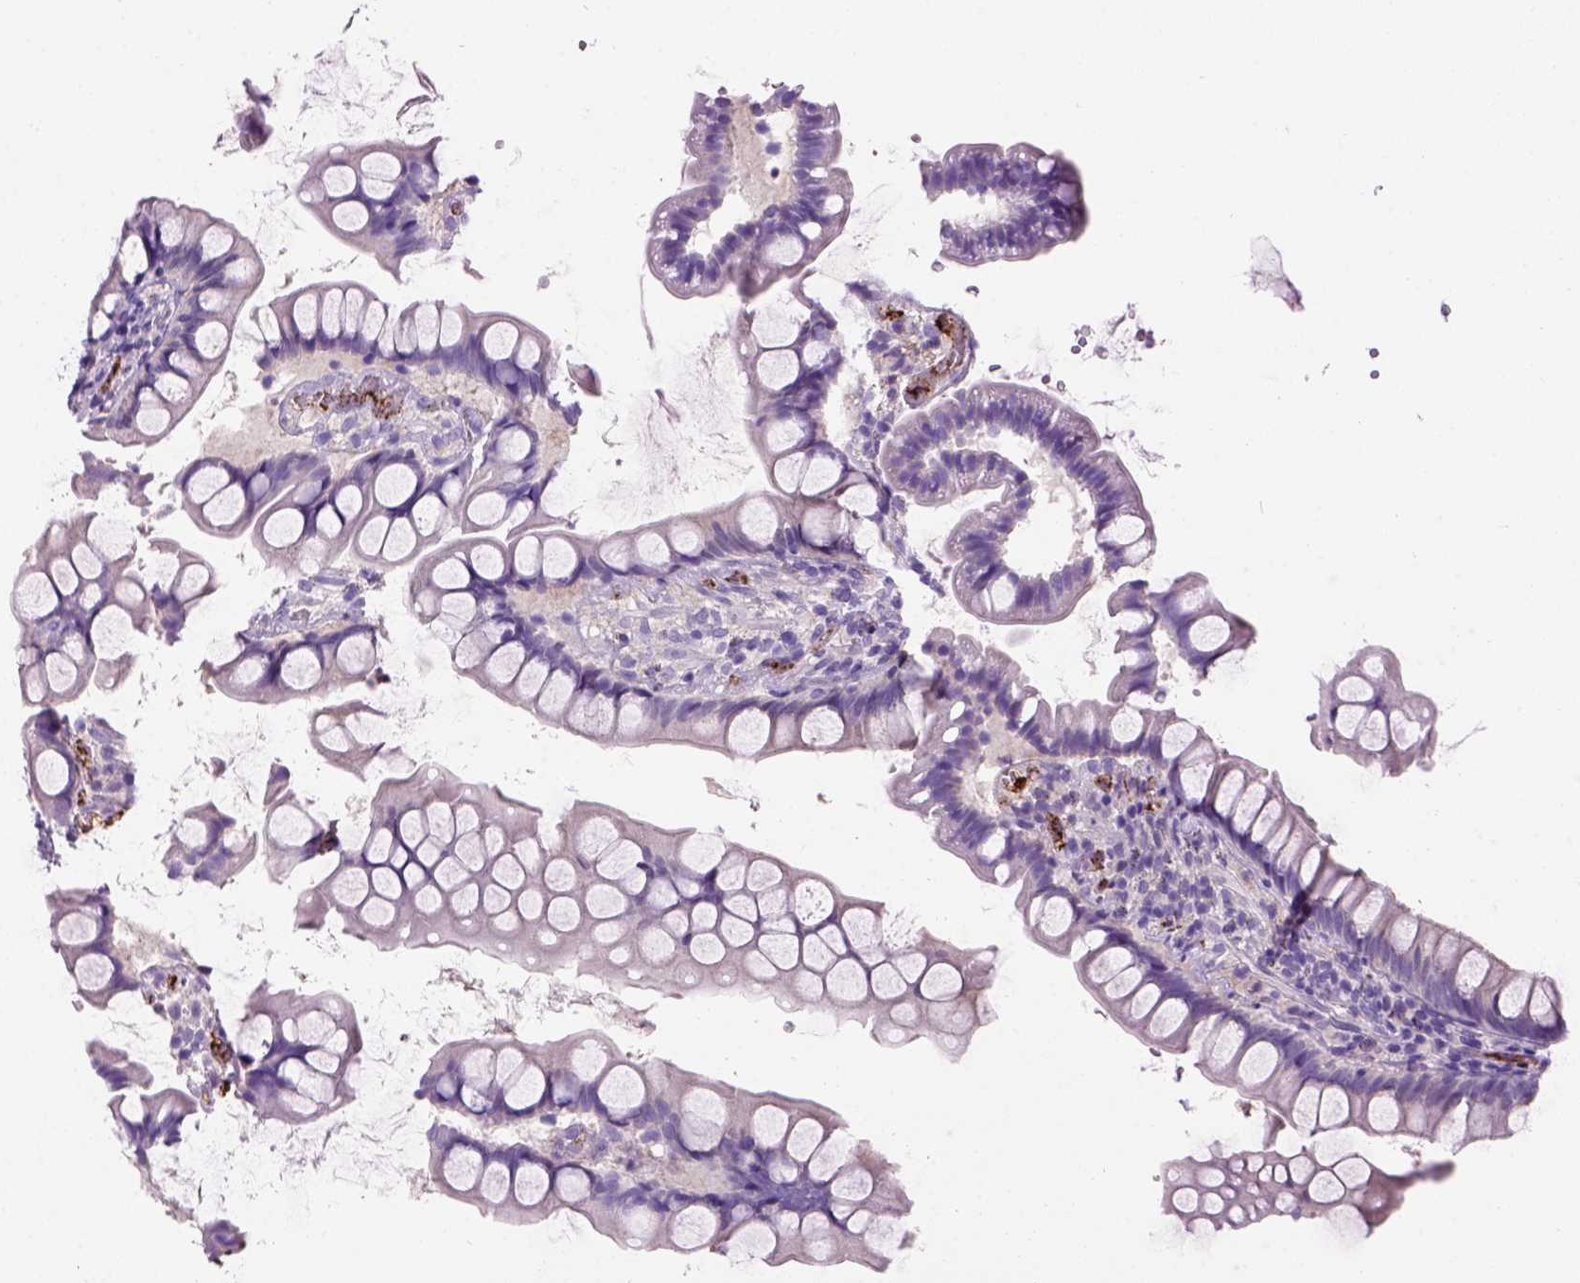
{"staining": {"intensity": "negative", "quantity": "none", "location": "none"}, "tissue": "small intestine", "cell_type": "Glandular cells", "image_type": "normal", "snomed": [{"axis": "morphology", "description": "Normal tissue, NOS"}, {"axis": "topography", "description": "Small intestine"}], "caption": "This is an immunohistochemistry (IHC) micrograph of normal small intestine. There is no expression in glandular cells.", "gene": "VWF", "patient": {"sex": "male", "age": 70}}